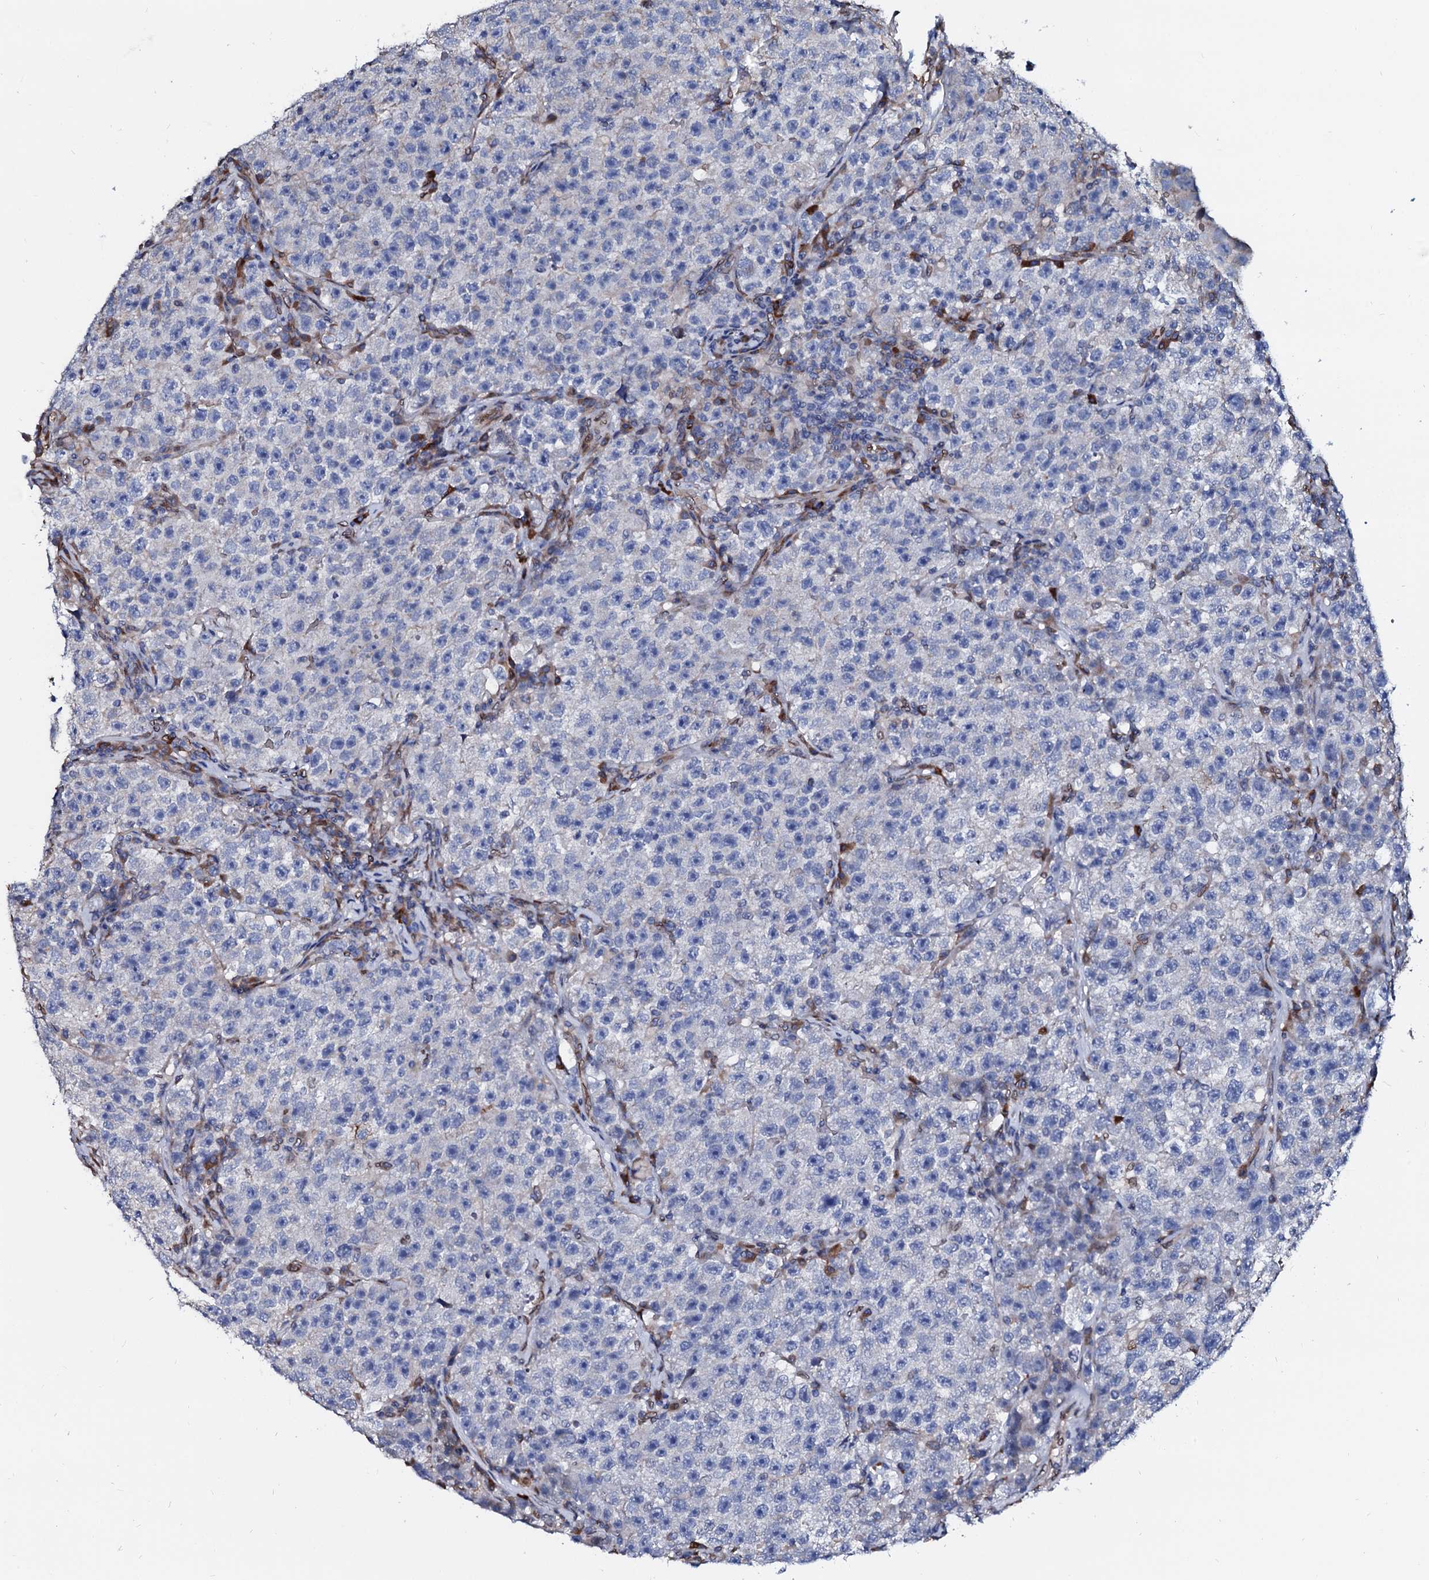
{"staining": {"intensity": "negative", "quantity": "none", "location": "none"}, "tissue": "testis cancer", "cell_type": "Tumor cells", "image_type": "cancer", "snomed": [{"axis": "morphology", "description": "Seminoma, NOS"}, {"axis": "topography", "description": "Testis"}], "caption": "Human seminoma (testis) stained for a protein using immunohistochemistry displays no positivity in tumor cells.", "gene": "NRP2", "patient": {"sex": "male", "age": 22}}